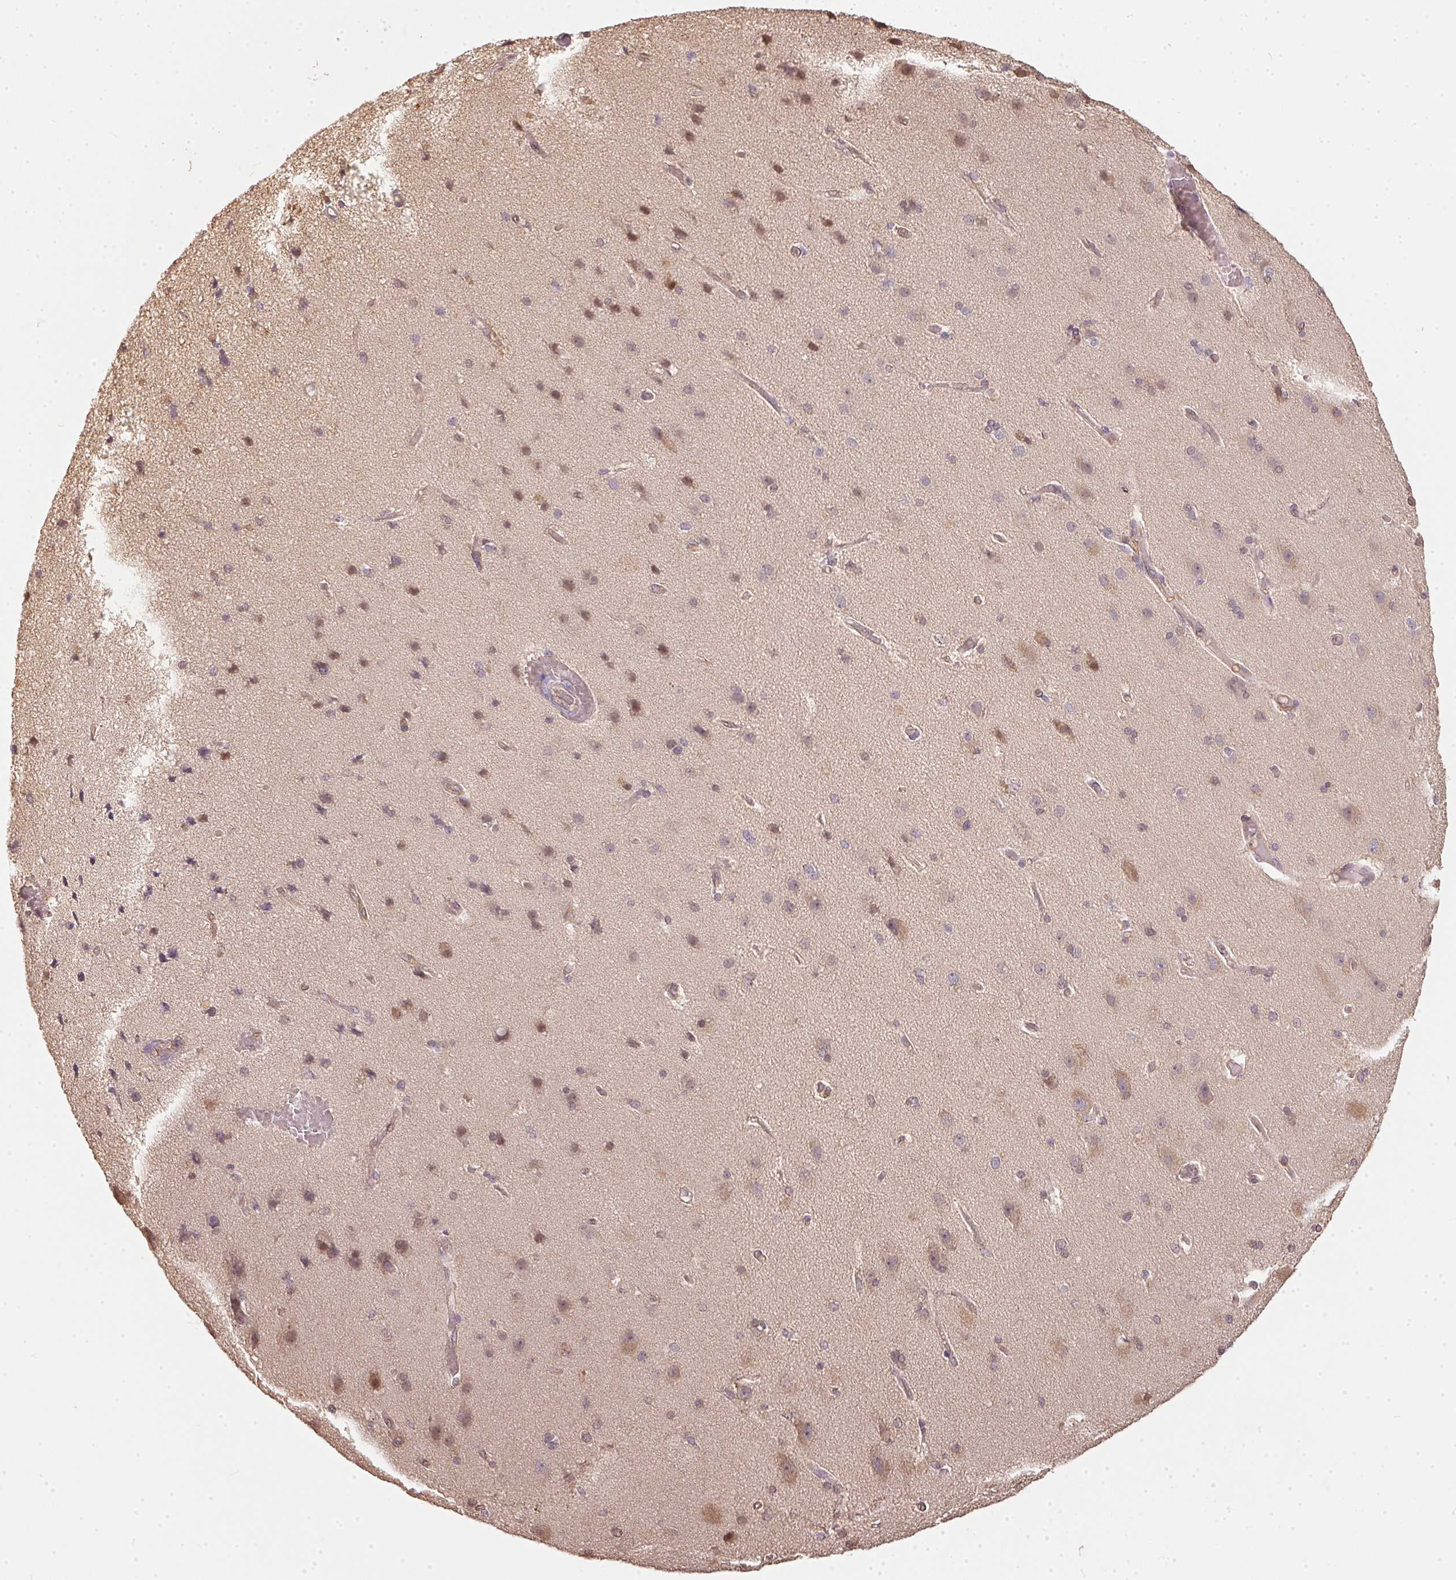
{"staining": {"intensity": "negative", "quantity": "none", "location": "none"}, "tissue": "cerebral cortex", "cell_type": "Endothelial cells", "image_type": "normal", "snomed": [{"axis": "morphology", "description": "Normal tissue, NOS"}, {"axis": "morphology", "description": "Glioma, malignant, High grade"}, {"axis": "topography", "description": "Cerebral cortex"}], "caption": "This is a image of immunohistochemistry (IHC) staining of benign cerebral cortex, which shows no positivity in endothelial cells.", "gene": "BLMH", "patient": {"sex": "male", "age": 71}}